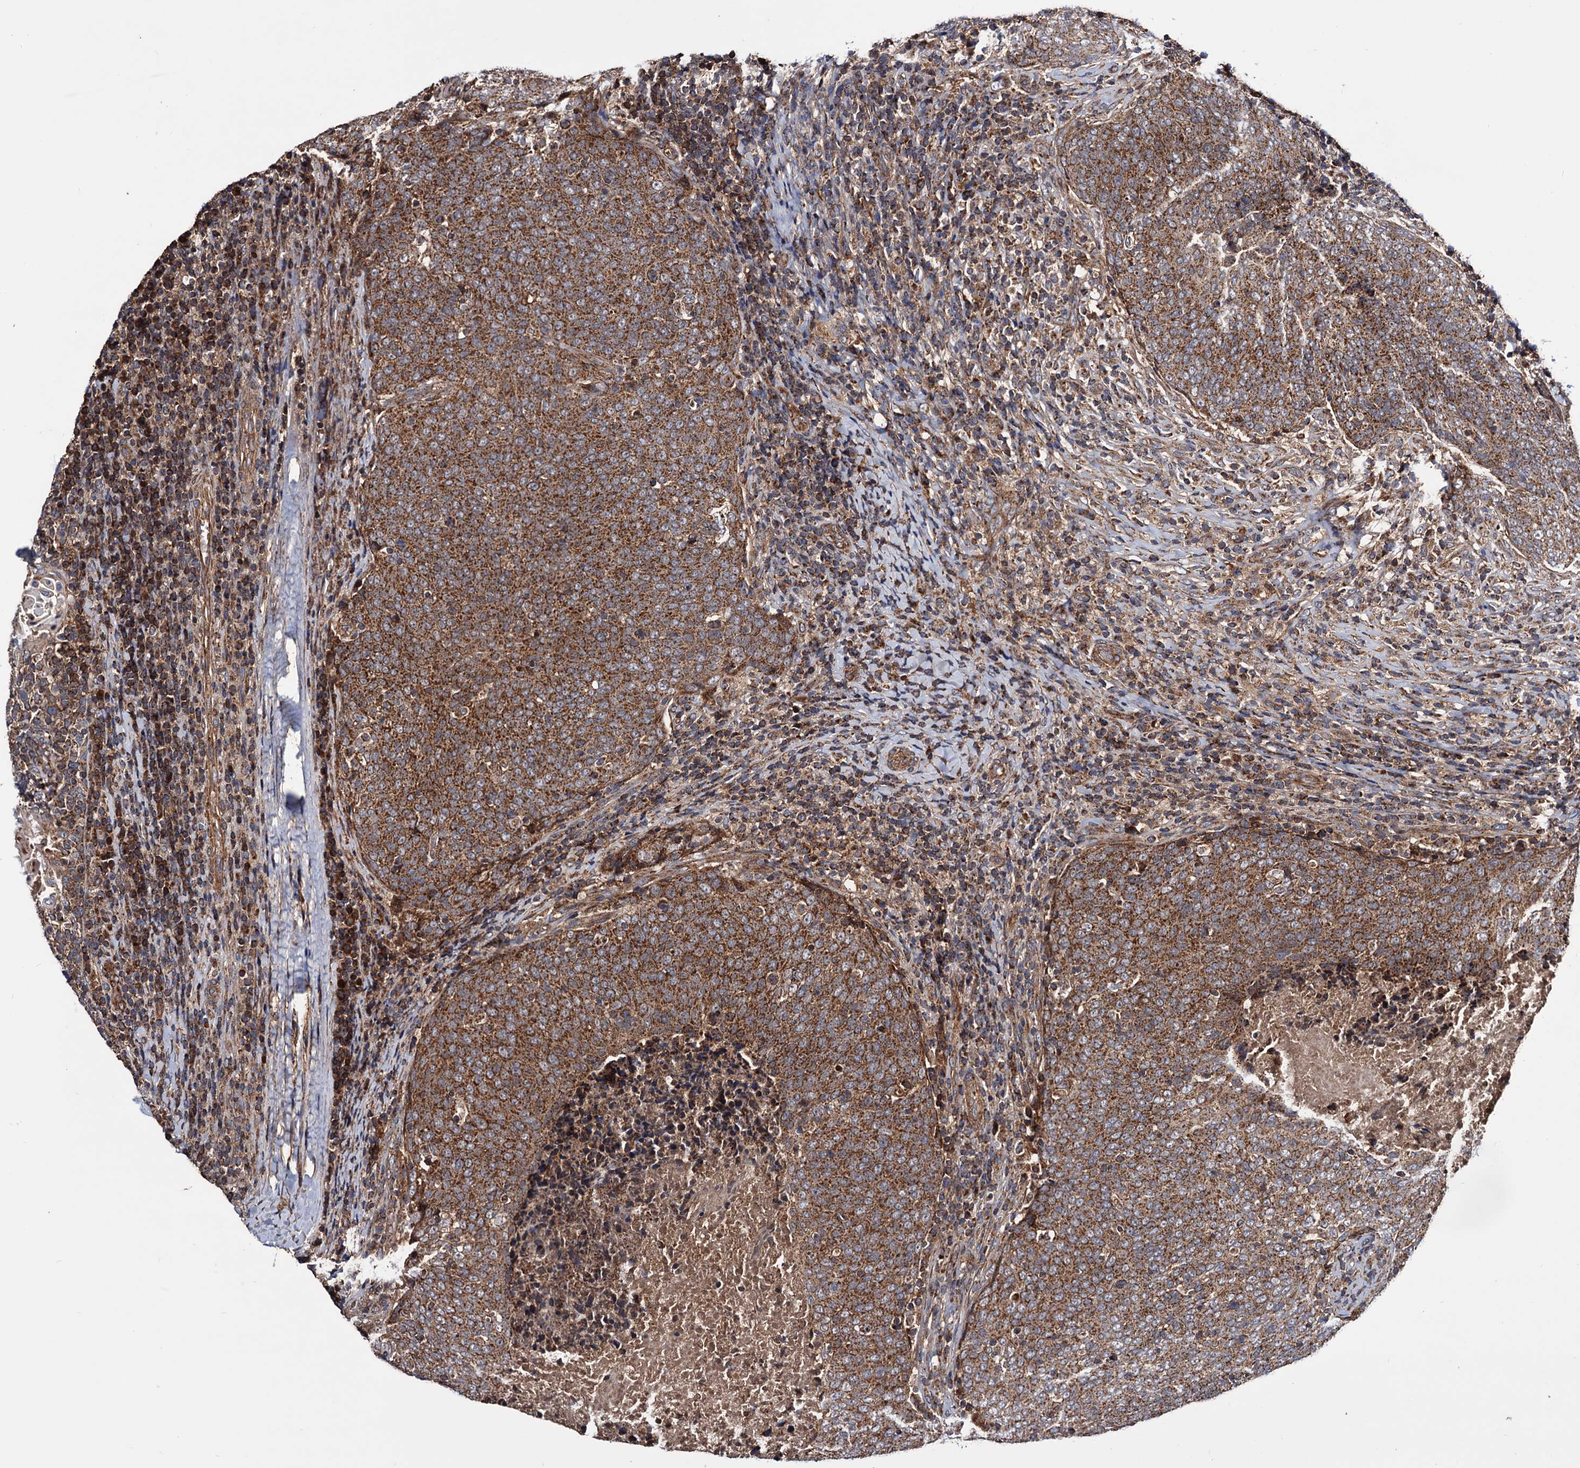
{"staining": {"intensity": "moderate", "quantity": ">75%", "location": "cytoplasmic/membranous"}, "tissue": "head and neck cancer", "cell_type": "Tumor cells", "image_type": "cancer", "snomed": [{"axis": "morphology", "description": "Squamous cell carcinoma, NOS"}, {"axis": "morphology", "description": "Squamous cell carcinoma, metastatic, NOS"}, {"axis": "topography", "description": "Lymph node"}, {"axis": "topography", "description": "Head-Neck"}], "caption": "Head and neck cancer (metastatic squamous cell carcinoma) stained with DAB (3,3'-diaminobenzidine) IHC displays medium levels of moderate cytoplasmic/membranous staining in approximately >75% of tumor cells.", "gene": "MRPL42", "patient": {"sex": "male", "age": 62}}